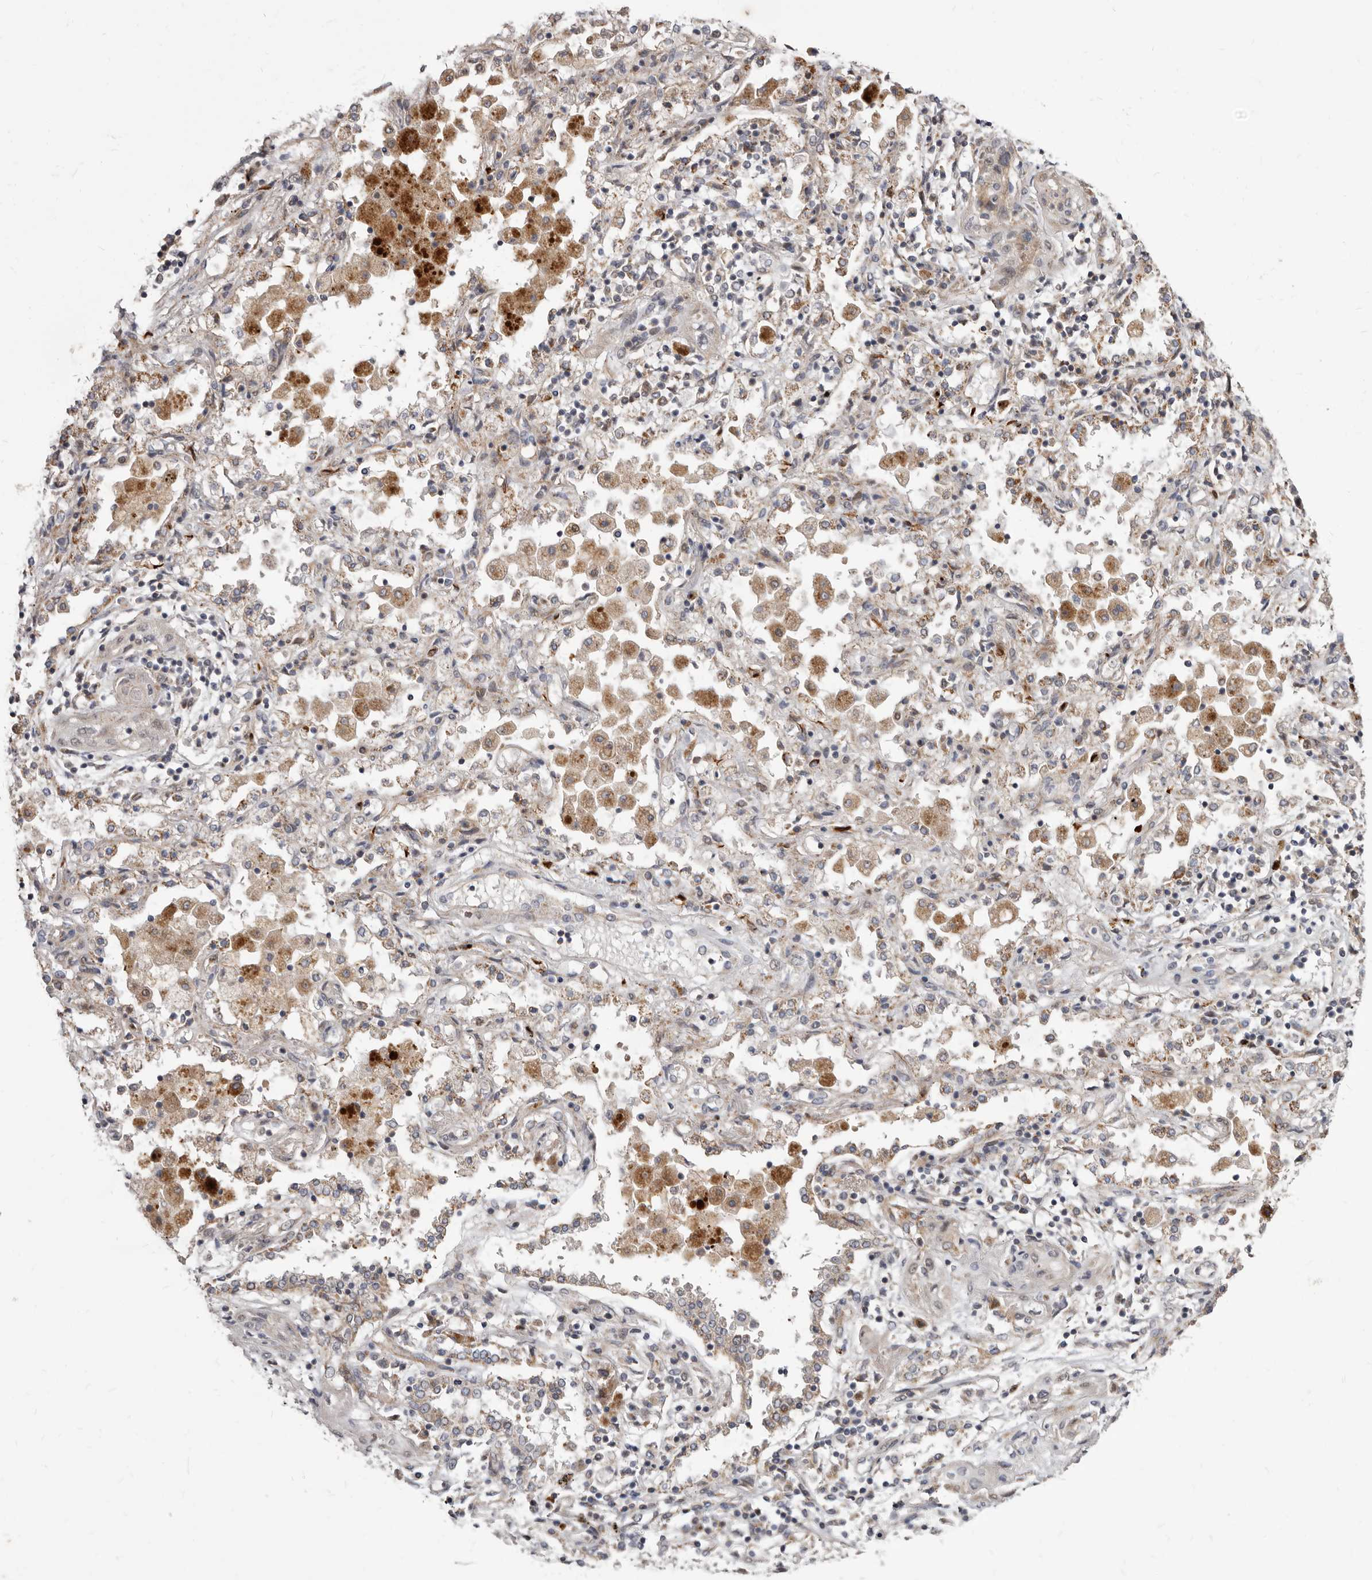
{"staining": {"intensity": "negative", "quantity": "none", "location": "none"}, "tissue": "lung cancer", "cell_type": "Tumor cells", "image_type": "cancer", "snomed": [{"axis": "morphology", "description": "Squamous cell carcinoma, NOS"}, {"axis": "topography", "description": "Lung"}], "caption": "IHC photomicrograph of human lung squamous cell carcinoma stained for a protein (brown), which reveals no staining in tumor cells.", "gene": "SMC4", "patient": {"sex": "female", "age": 47}}